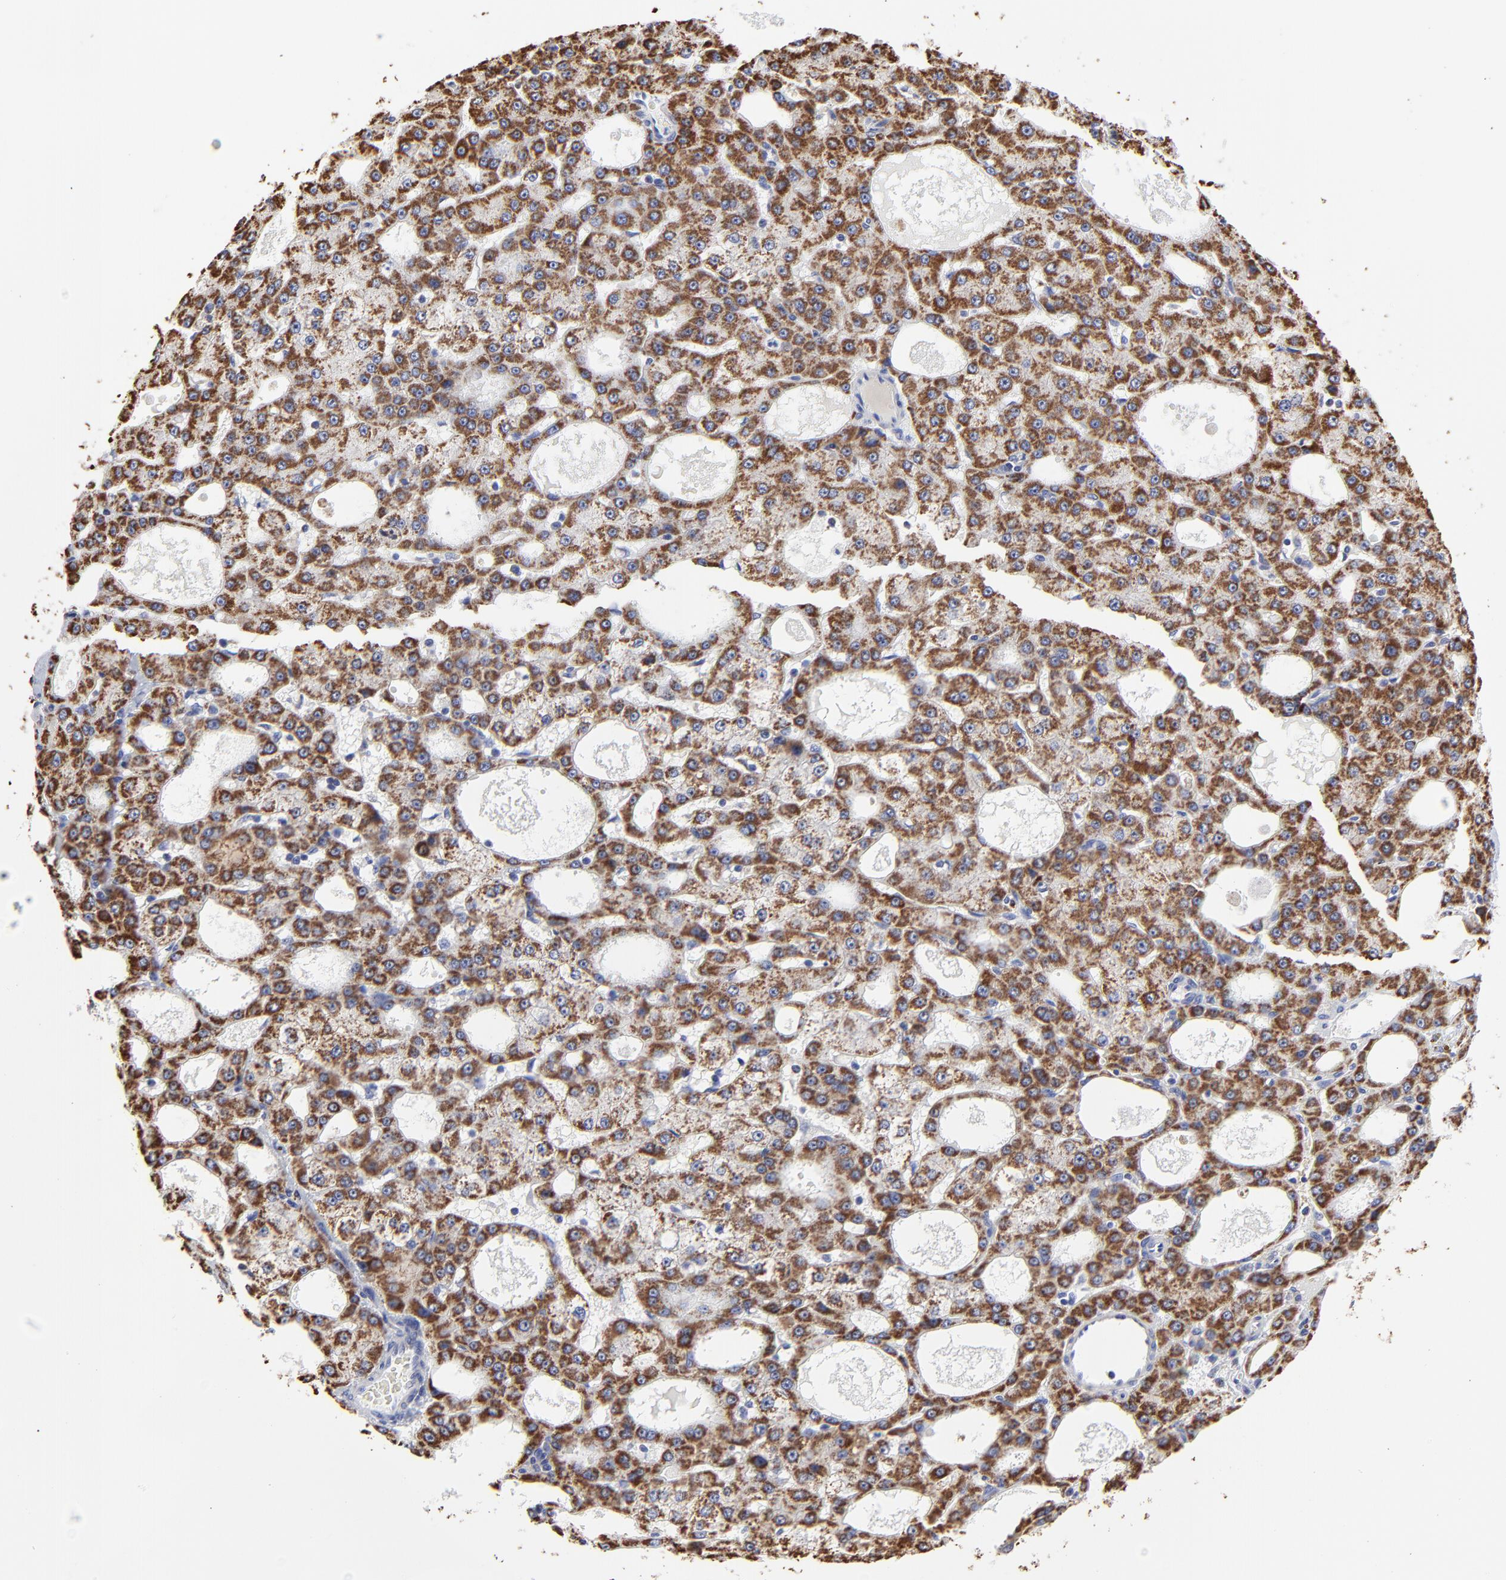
{"staining": {"intensity": "moderate", "quantity": ">75%", "location": "cytoplasmic/membranous"}, "tissue": "liver cancer", "cell_type": "Tumor cells", "image_type": "cancer", "snomed": [{"axis": "morphology", "description": "Carcinoma, Hepatocellular, NOS"}, {"axis": "topography", "description": "Liver"}], "caption": "Protein analysis of liver cancer tissue shows moderate cytoplasmic/membranous expression in approximately >75% of tumor cells. (Stains: DAB (3,3'-diaminobenzidine) in brown, nuclei in blue, Microscopy: brightfield microscopy at high magnification).", "gene": "PINK1", "patient": {"sex": "male", "age": 47}}